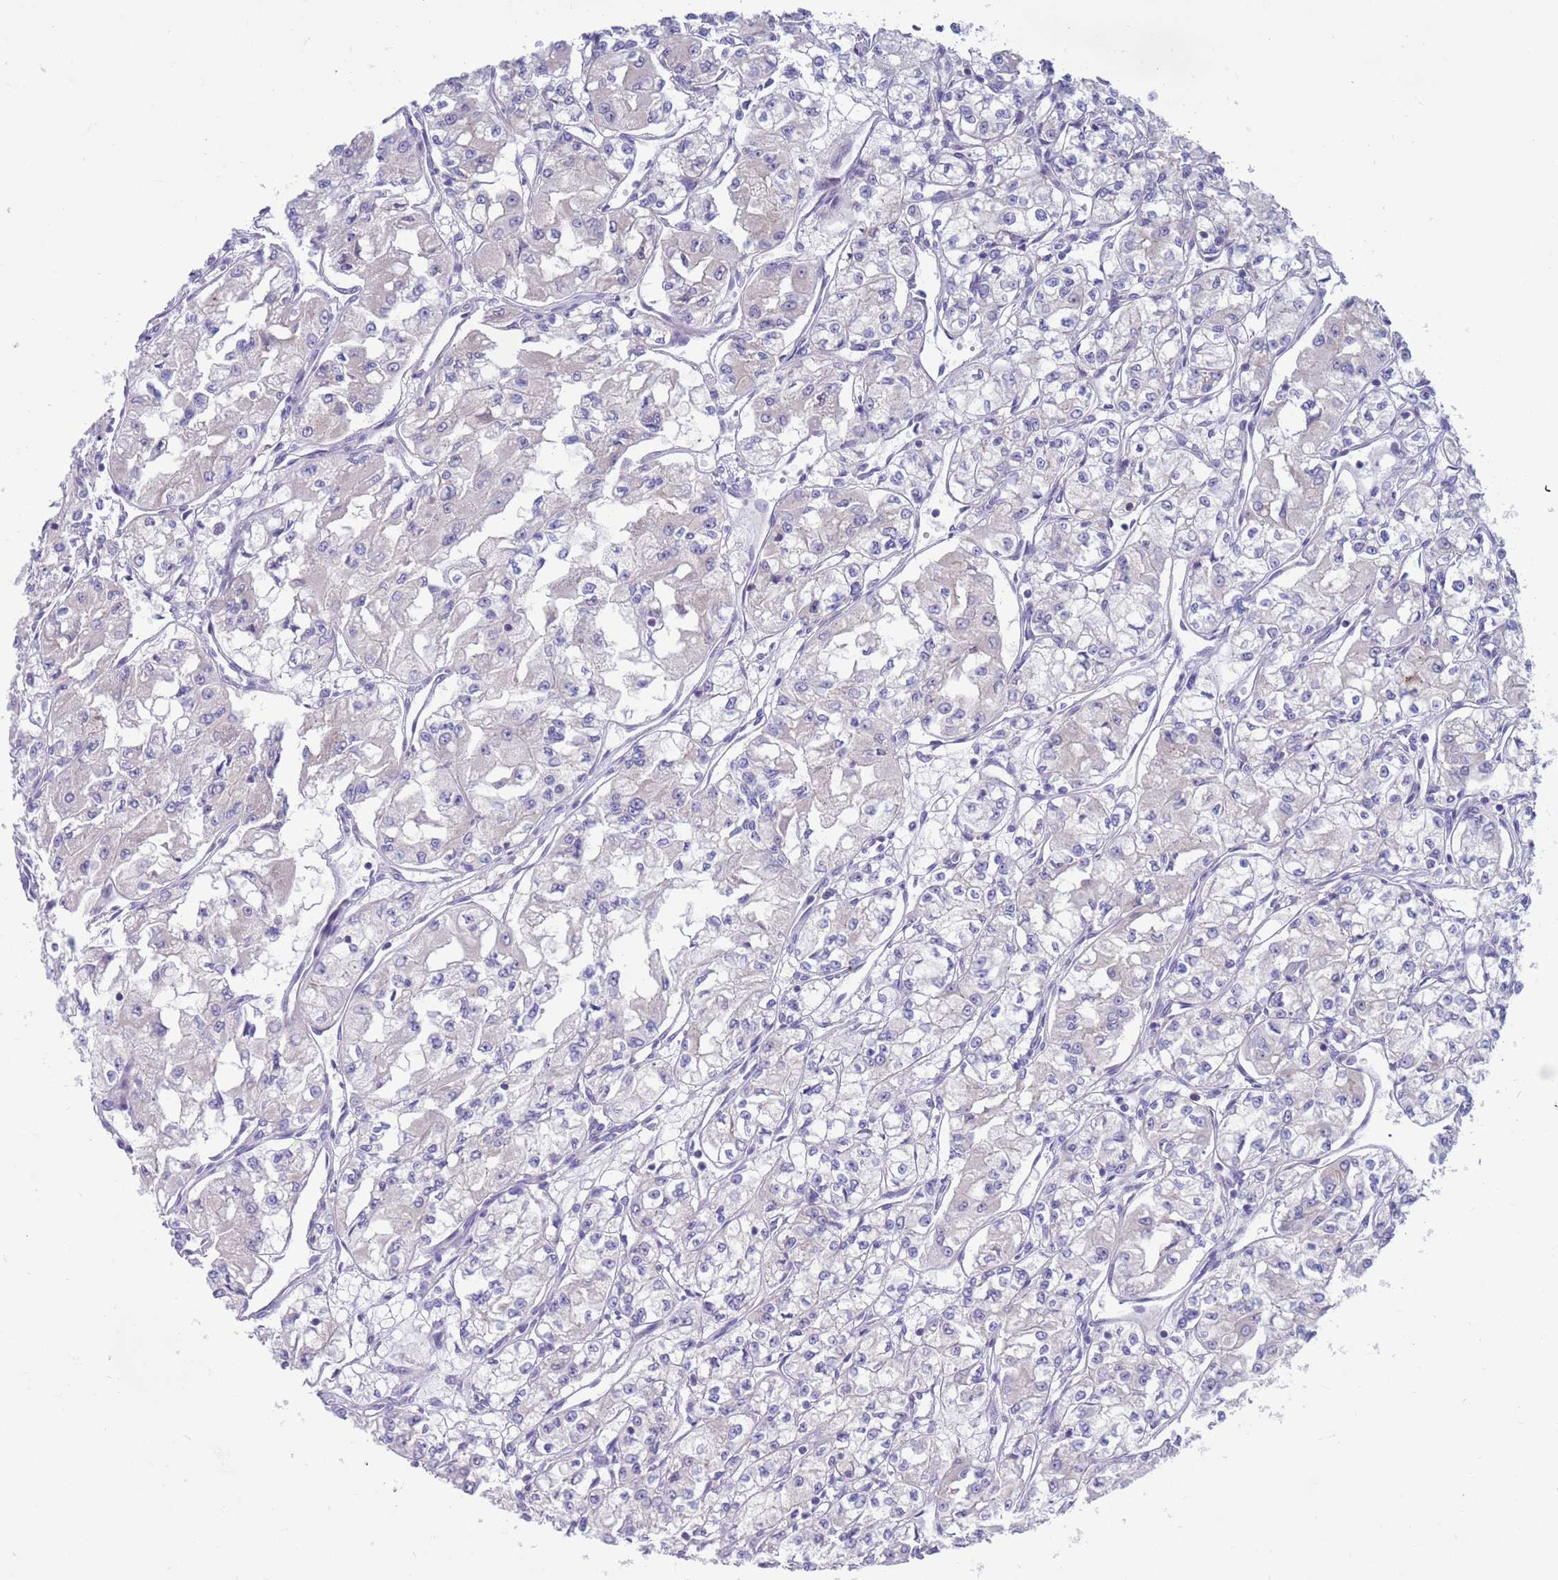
{"staining": {"intensity": "negative", "quantity": "none", "location": "none"}, "tissue": "renal cancer", "cell_type": "Tumor cells", "image_type": "cancer", "snomed": [{"axis": "morphology", "description": "Adenocarcinoma, NOS"}, {"axis": "topography", "description": "Kidney"}], "caption": "IHC of human adenocarcinoma (renal) shows no staining in tumor cells.", "gene": "KLHL29", "patient": {"sex": "male", "age": 59}}